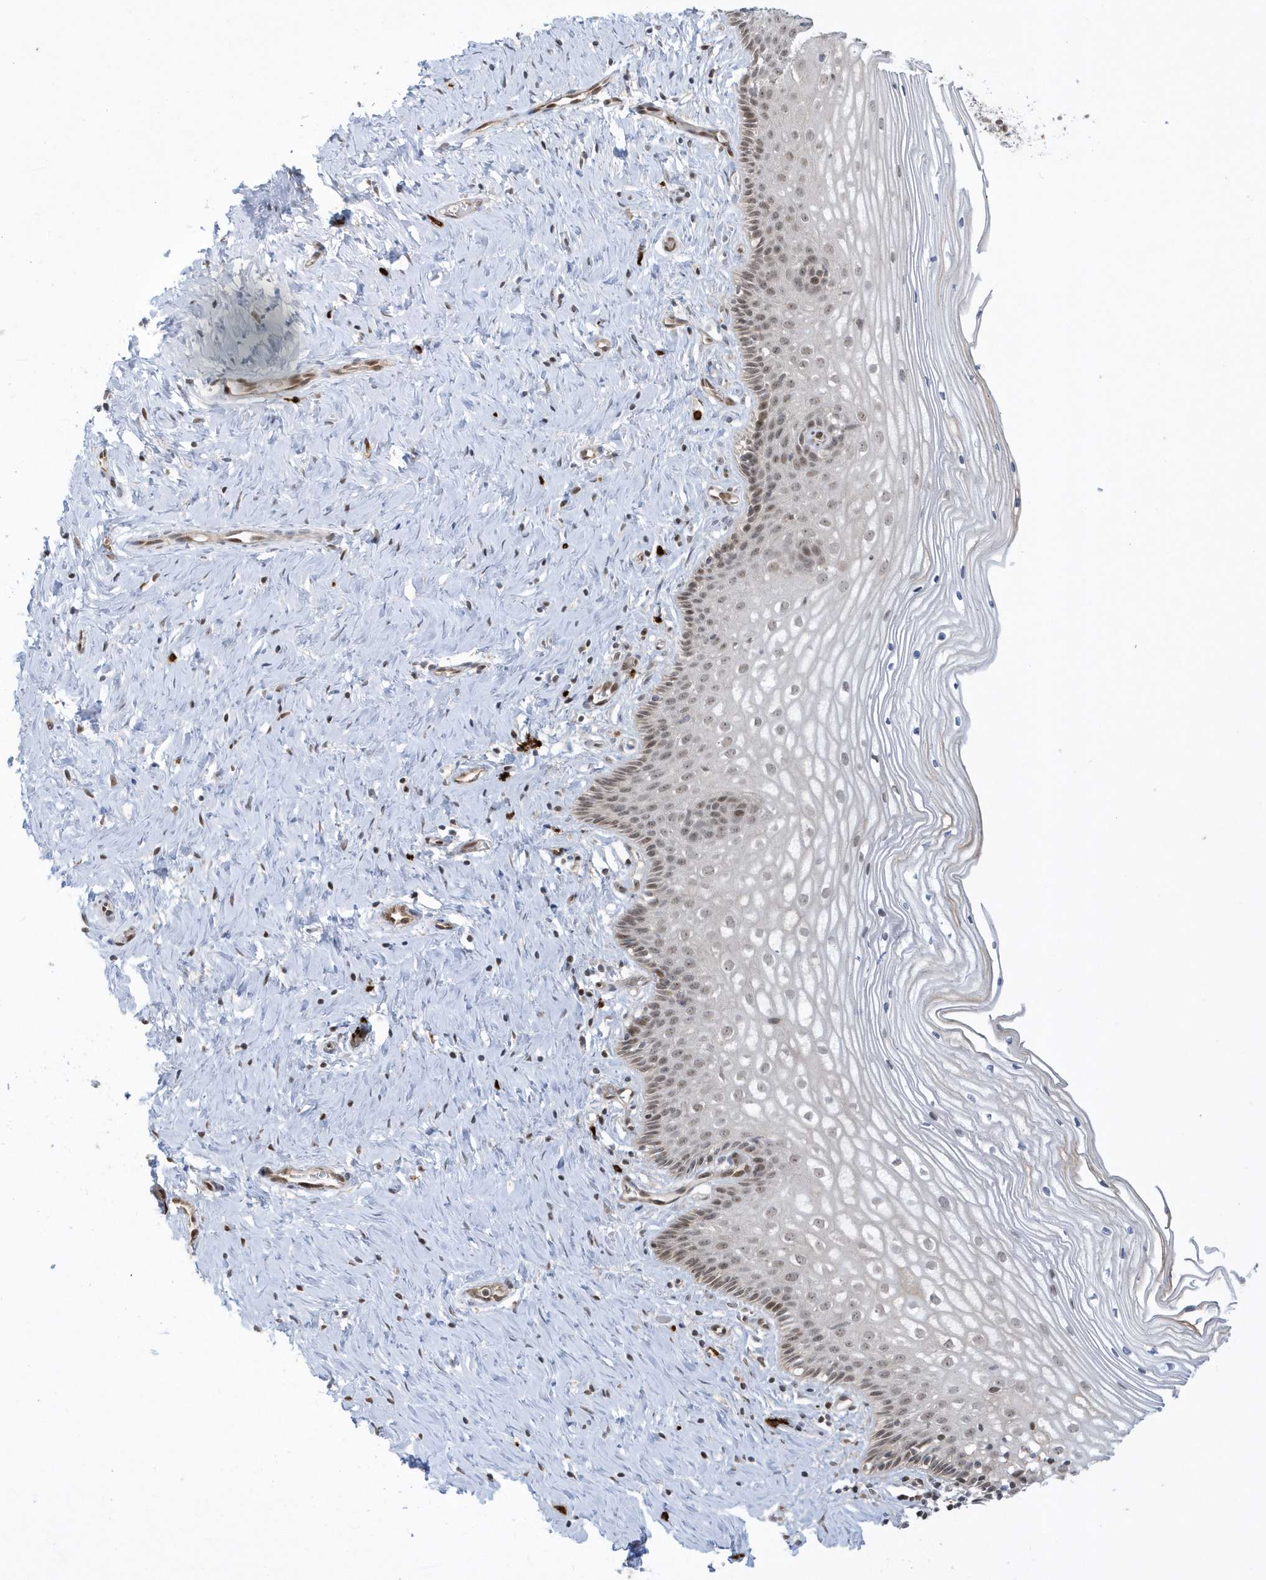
{"staining": {"intensity": "weak", "quantity": "25%-75%", "location": "cytoplasmic/membranous,nuclear"}, "tissue": "cervix", "cell_type": "Glandular cells", "image_type": "normal", "snomed": [{"axis": "morphology", "description": "Normal tissue, NOS"}, {"axis": "topography", "description": "Cervix"}], "caption": "Immunohistochemistry (IHC) of benign human cervix exhibits low levels of weak cytoplasmic/membranous,nuclear positivity in about 25%-75% of glandular cells.", "gene": "PPP1R7", "patient": {"sex": "female", "age": 33}}